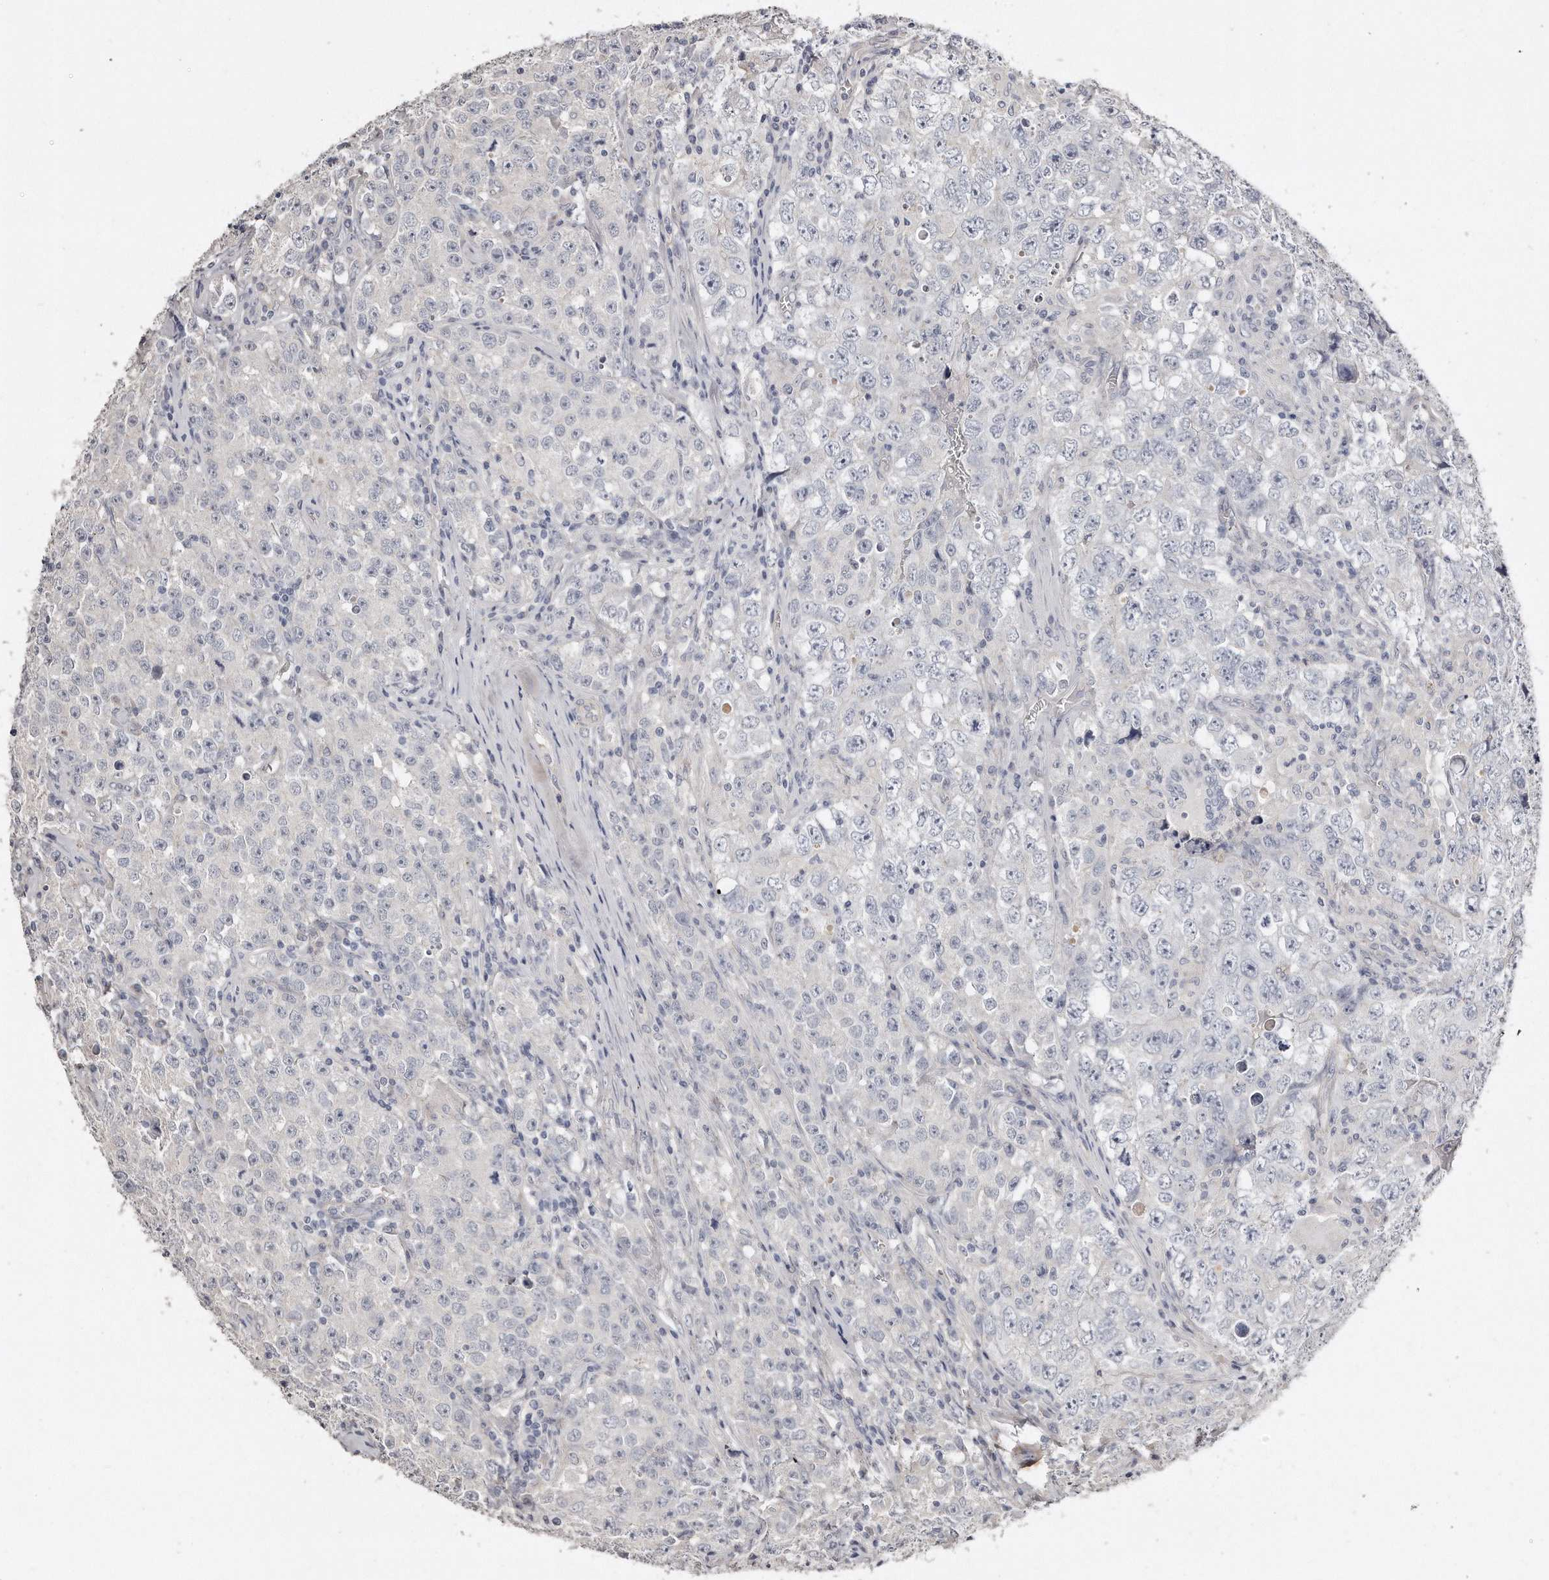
{"staining": {"intensity": "negative", "quantity": "none", "location": "none"}, "tissue": "testis cancer", "cell_type": "Tumor cells", "image_type": "cancer", "snomed": [{"axis": "morphology", "description": "Seminoma, NOS"}, {"axis": "morphology", "description": "Carcinoma, Embryonal, NOS"}, {"axis": "topography", "description": "Testis"}], "caption": "Immunohistochemical staining of testis embryonal carcinoma reveals no significant expression in tumor cells.", "gene": "LMOD1", "patient": {"sex": "male", "age": 43}}